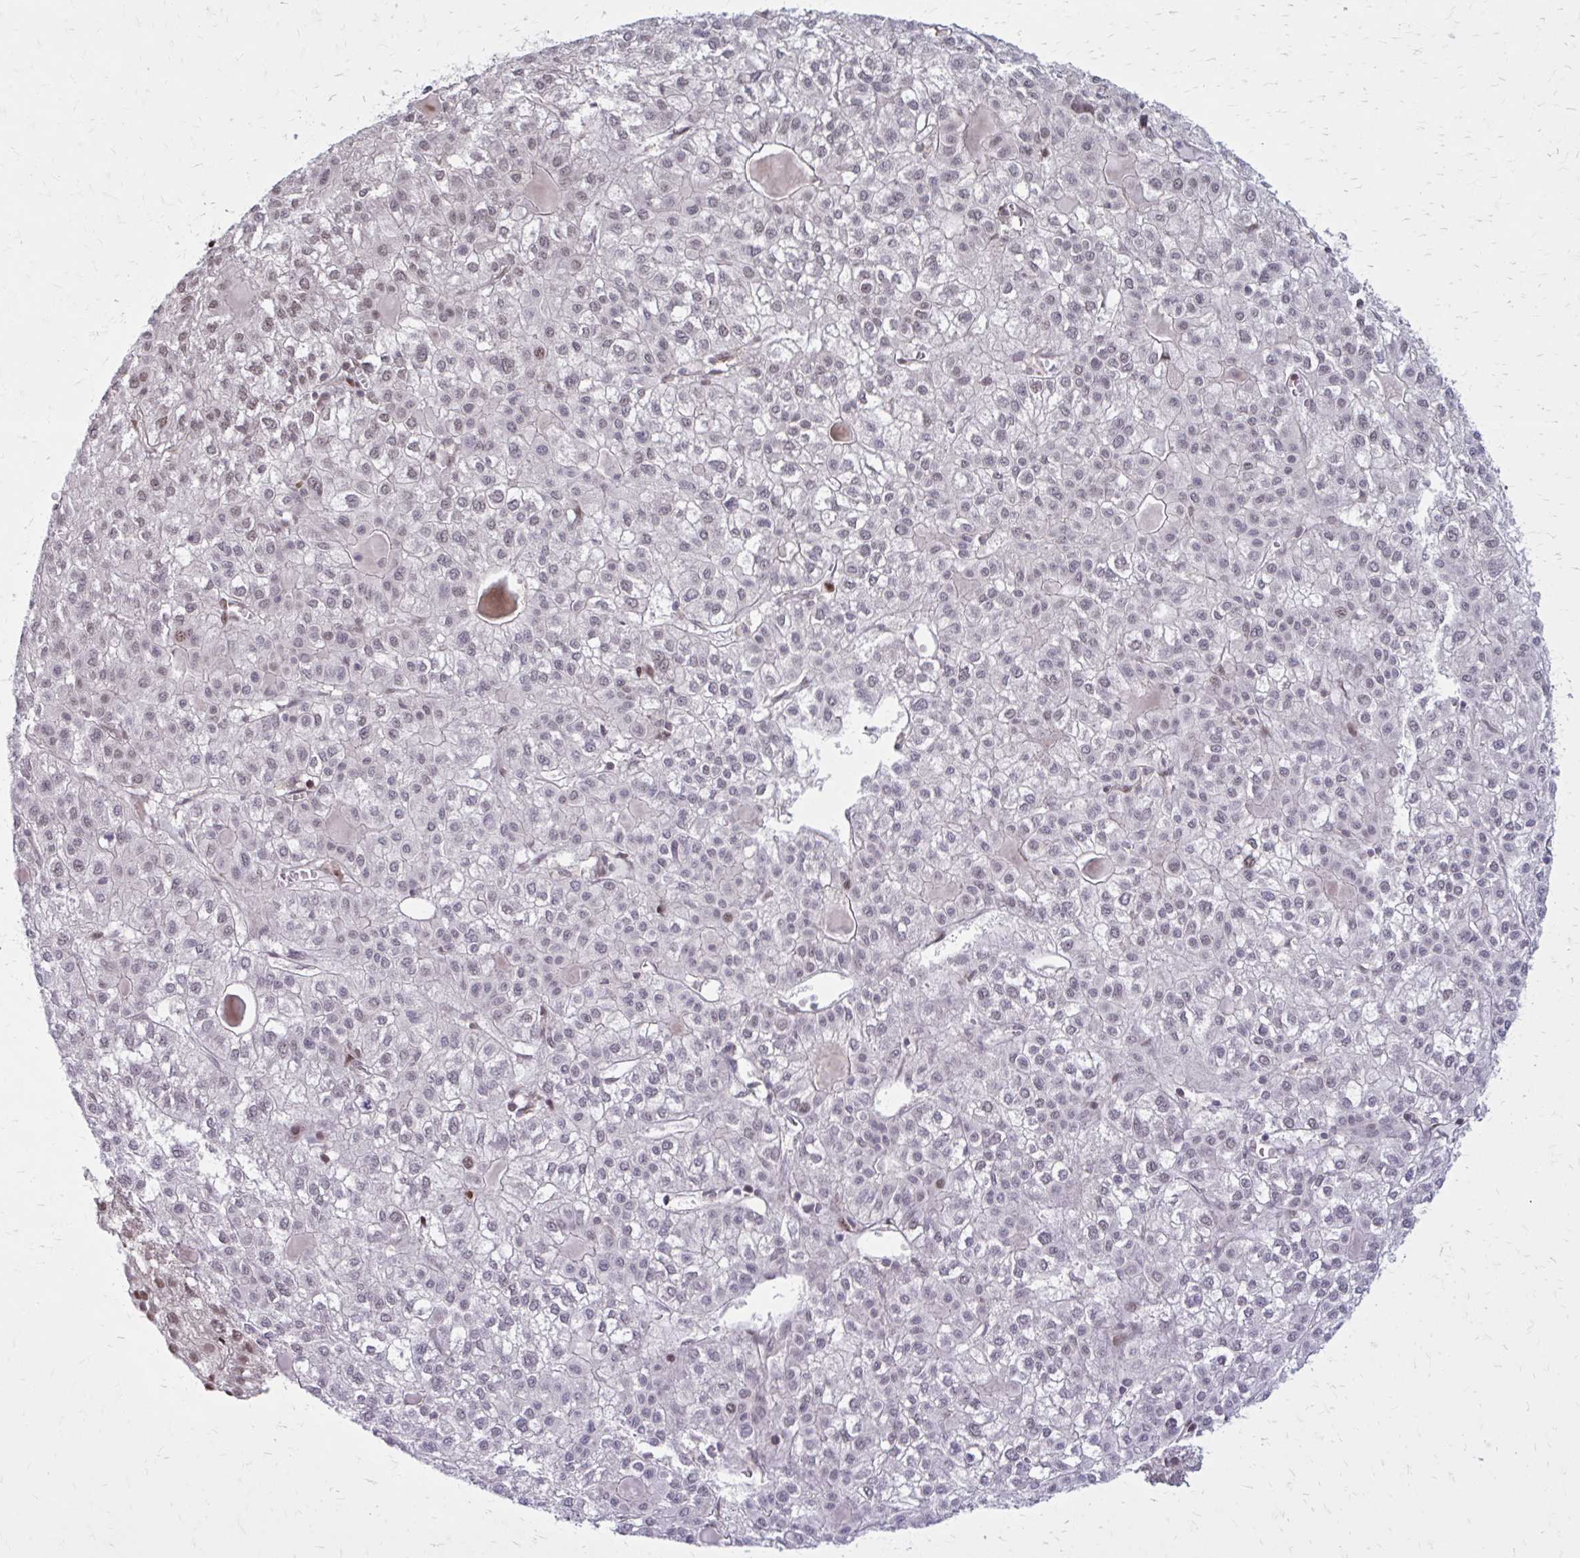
{"staining": {"intensity": "weak", "quantity": "<25%", "location": "nuclear"}, "tissue": "liver cancer", "cell_type": "Tumor cells", "image_type": "cancer", "snomed": [{"axis": "morphology", "description": "Carcinoma, Hepatocellular, NOS"}, {"axis": "topography", "description": "Liver"}], "caption": "Protein analysis of liver hepatocellular carcinoma shows no significant staining in tumor cells.", "gene": "PSME4", "patient": {"sex": "female", "age": 43}}